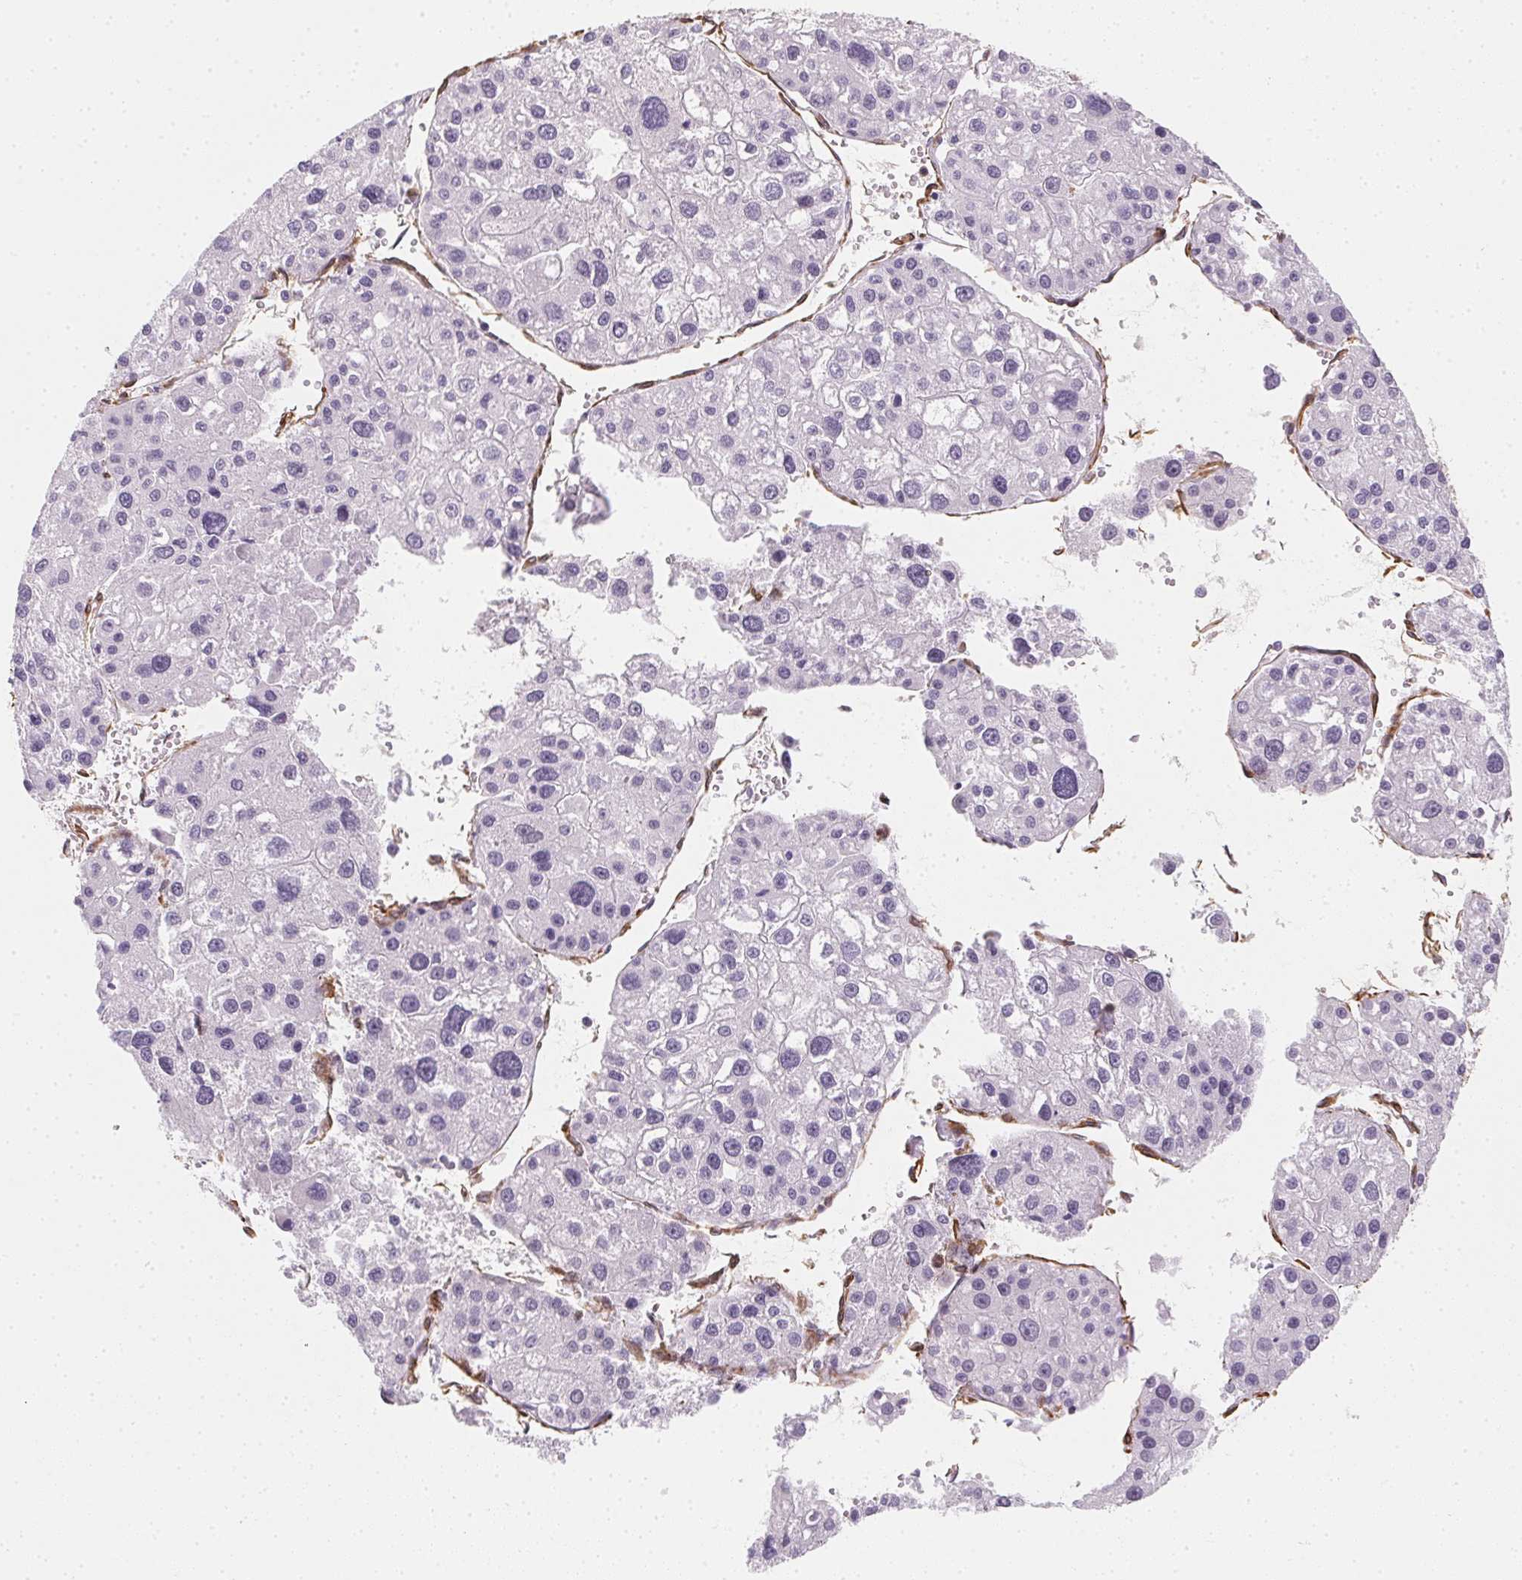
{"staining": {"intensity": "negative", "quantity": "none", "location": "none"}, "tissue": "liver cancer", "cell_type": "Tumor cells", "image_type": "cancer", "snomed": [{"axis": "morphology", "description": "Carcinoma, Hepatocellular, NOS"}, {"axis": "topography", "description": "Liver"}], "caption": "Image shows no protein positivity in tumor cells of liver cancer tissue.", "gene": "RSBN1", "patient": {"sex": "male", "age": 73}}